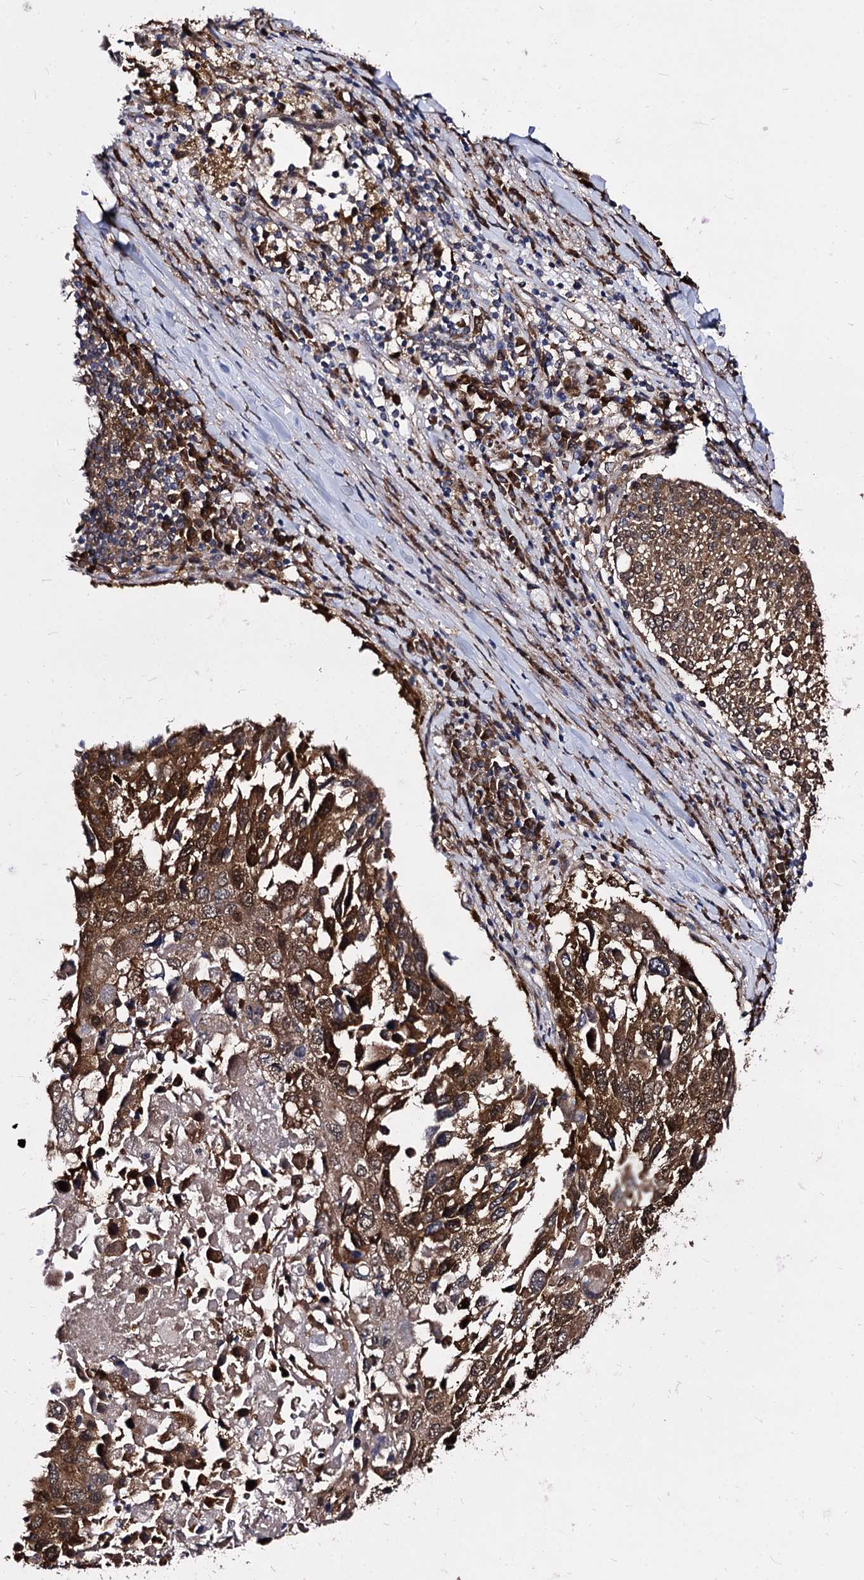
{"staining": {"intensity": "moderate", "quantity": ">75%", "location": "cytoplasmic/membranous,nuclear"}, "tissue": "lung cancer", "cell_type": "Tumor cells", "image_type": "cancer", "snomed": [{"axis": "morphology", "description": "Squamous cell carcinoma, NOS"}, {"axis": "topography", "description": "Lung"}], "caption": "Immunohistochemical staining of human lung squamous cell carcinoma demonstrates medium levels of moderate cytoplasmic/membranous and nuclear staining in about >75% of tumor cells.", "gene": "NME1", "patient": {"sex": "male", "age": 65}}